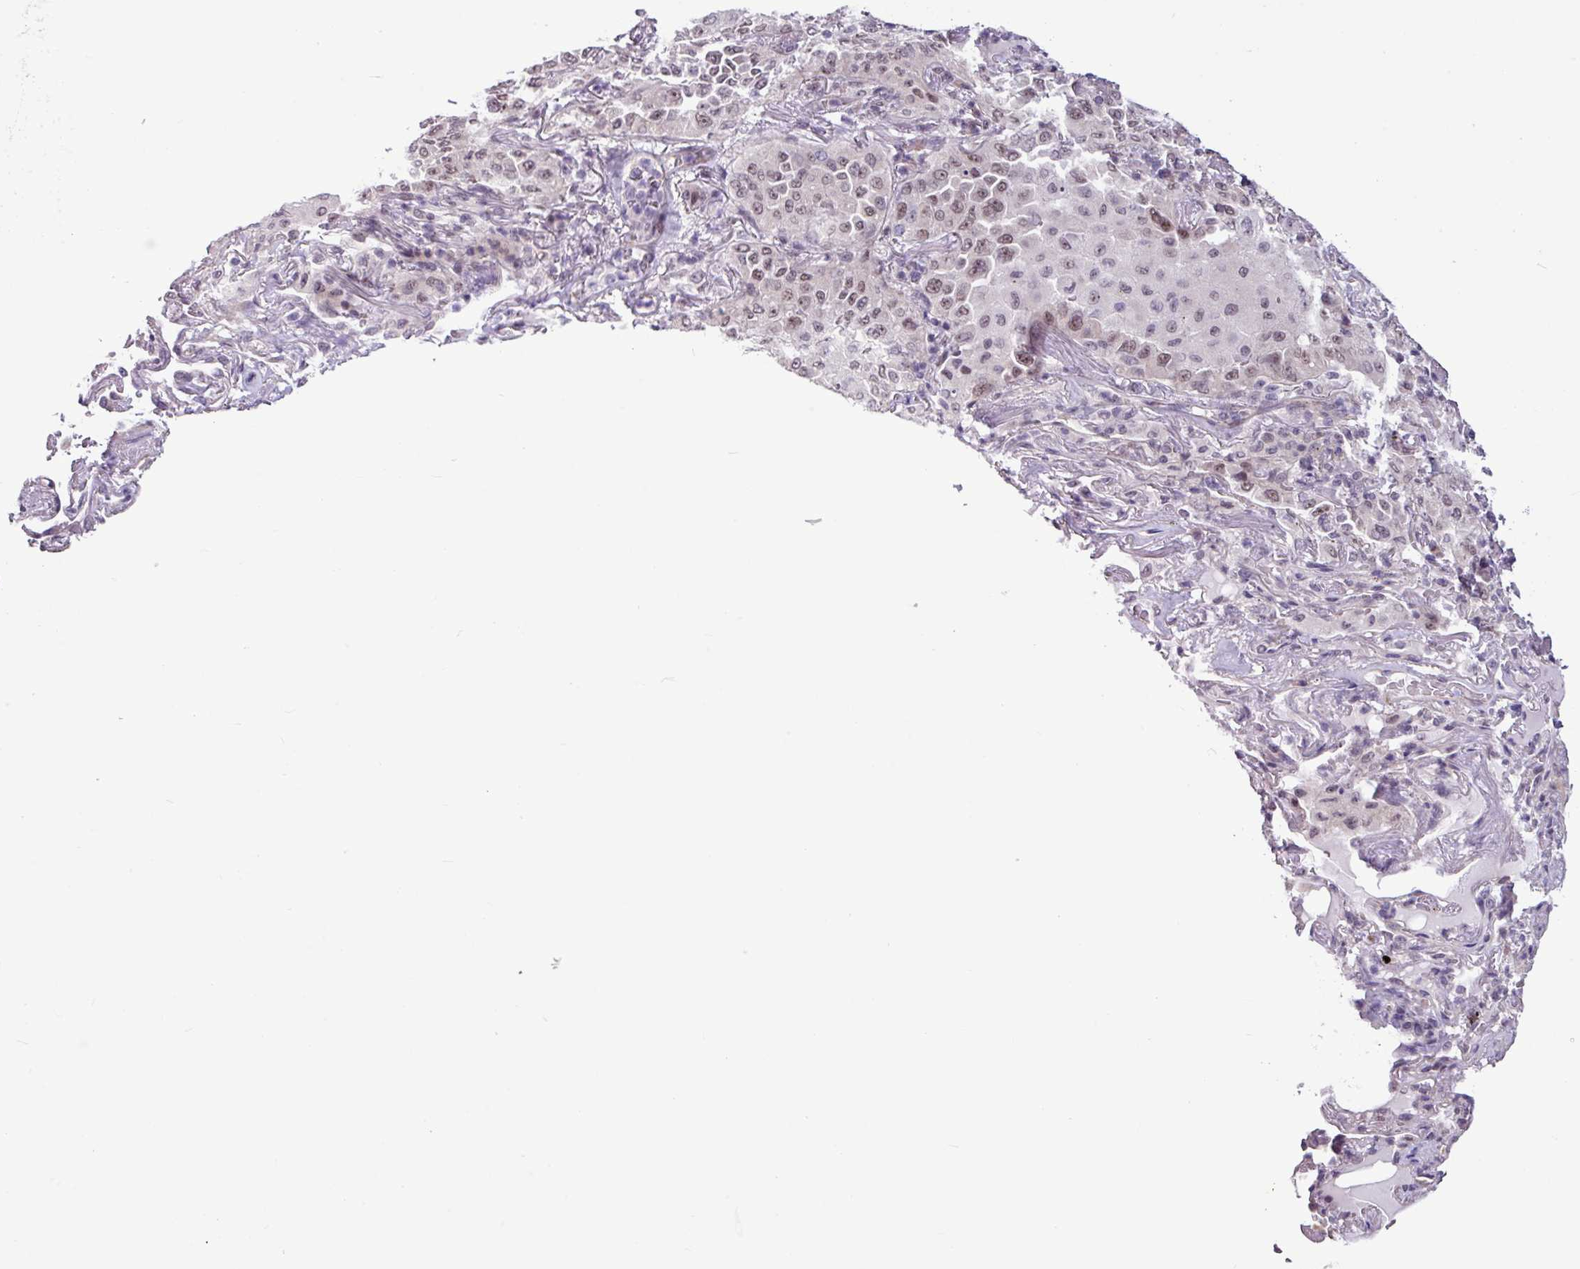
{"staining": {"intensity": "moderate", "quantity": "25%-75%", "location": "nuclear"}, "tissue": "lung cancer", "cell_type": "Tumor cells", "image_type": "cancer", "snomed": [{"axis": "morphology", "description": "Adenocarcinoma, NOS"}, {"axis": "topography", "description": "Lung"}], "caption": "Brown immunohistochemical staining in adenocarcinoma (lung) demonstrates moderate nuclear positivity in approximately 25%-75% of tumor cells.", "gene": "UTP18", "patient": {"sex": "female", "age": 69}}